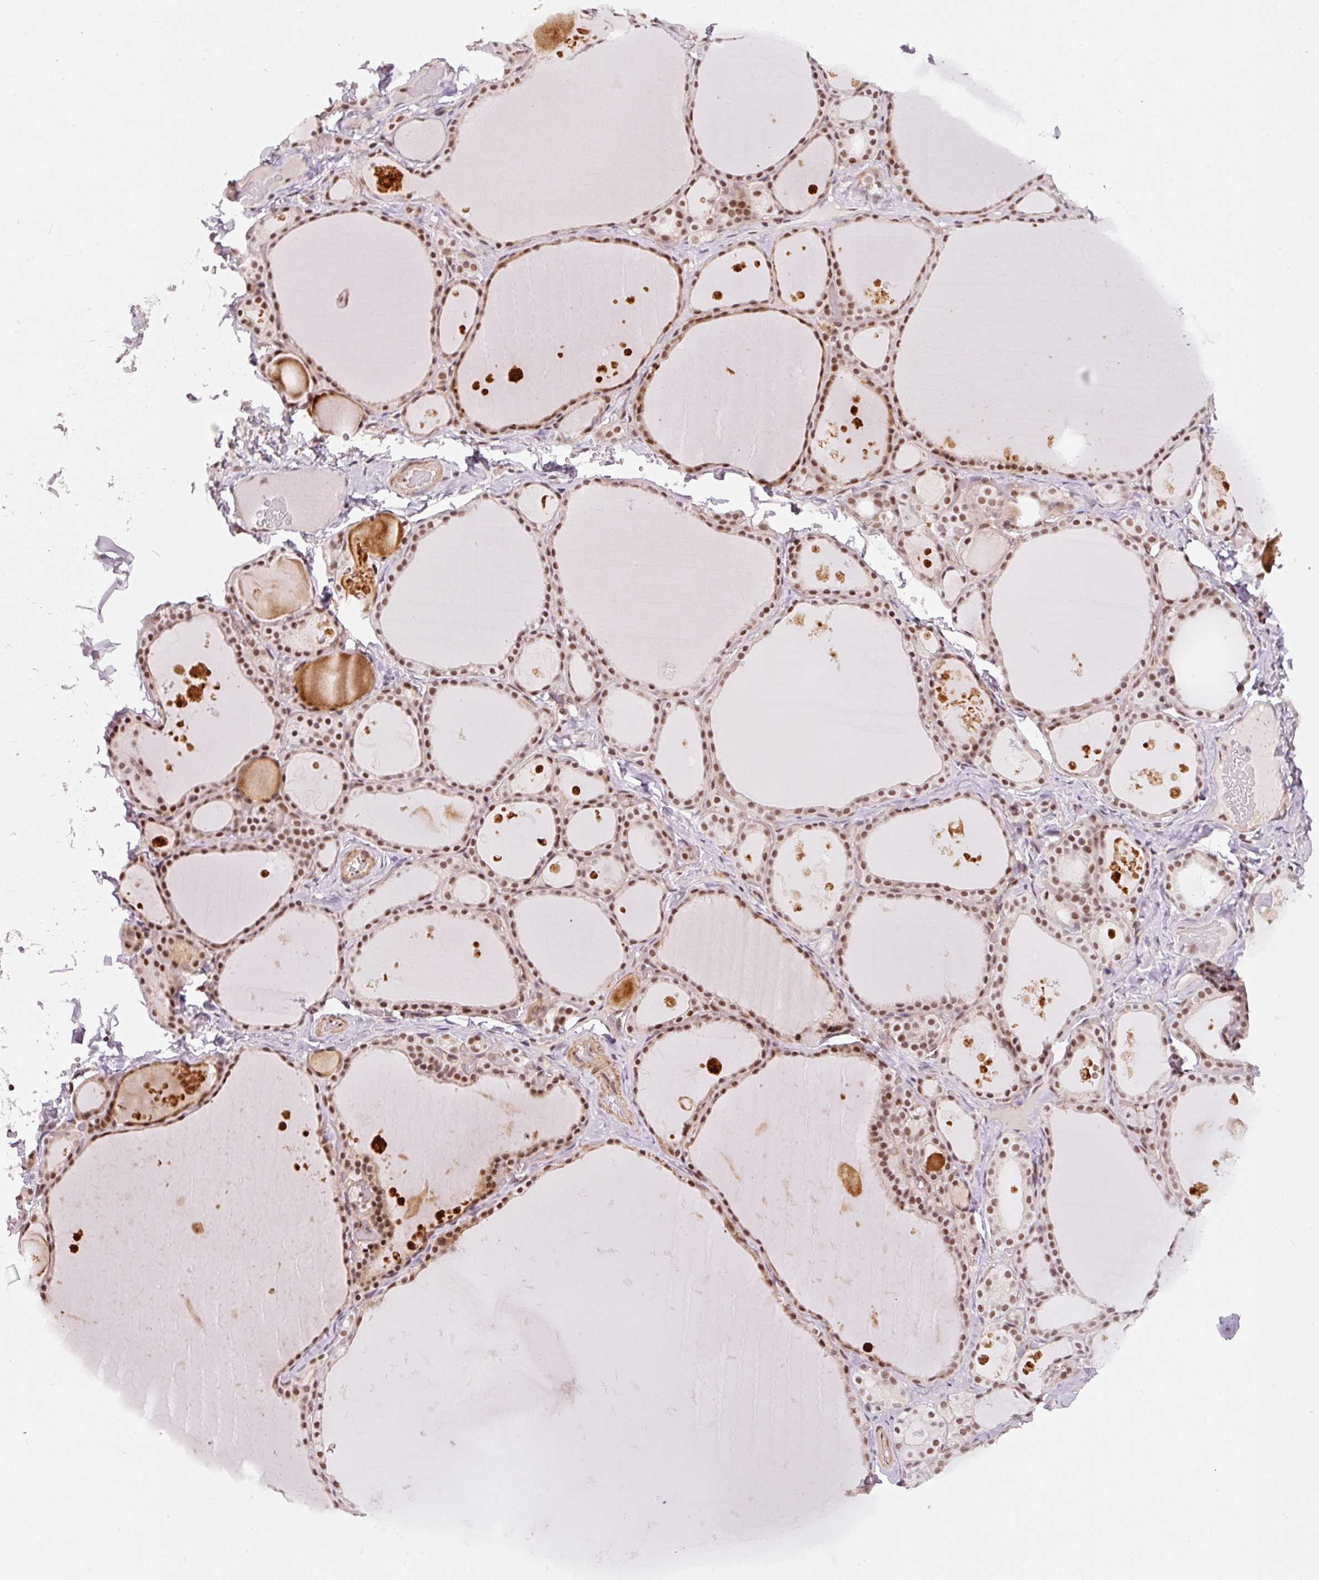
{"staining": {"intensity": "moderate", "quantity": ">75%", "location": "cytoplasmic/membranous,nuclear"}, "tissue": "thyroid gland", "cell_type": "Glandular cells", "image_type": "normal", "snomed": [{"axis": "morphology", "description": "Normal tissue, NOS"}, {"axis": "topography", "description": "Thyroid gland"}], "caption": "About >75% of glandular cells in benign human thyroid gland display moderate cytoplasmic/membranous,nuclear protein positivity as visualized by brown immunohistochemical staining.", "gene": "THOC6", "patient": {"sex": "male", "age": 56}}